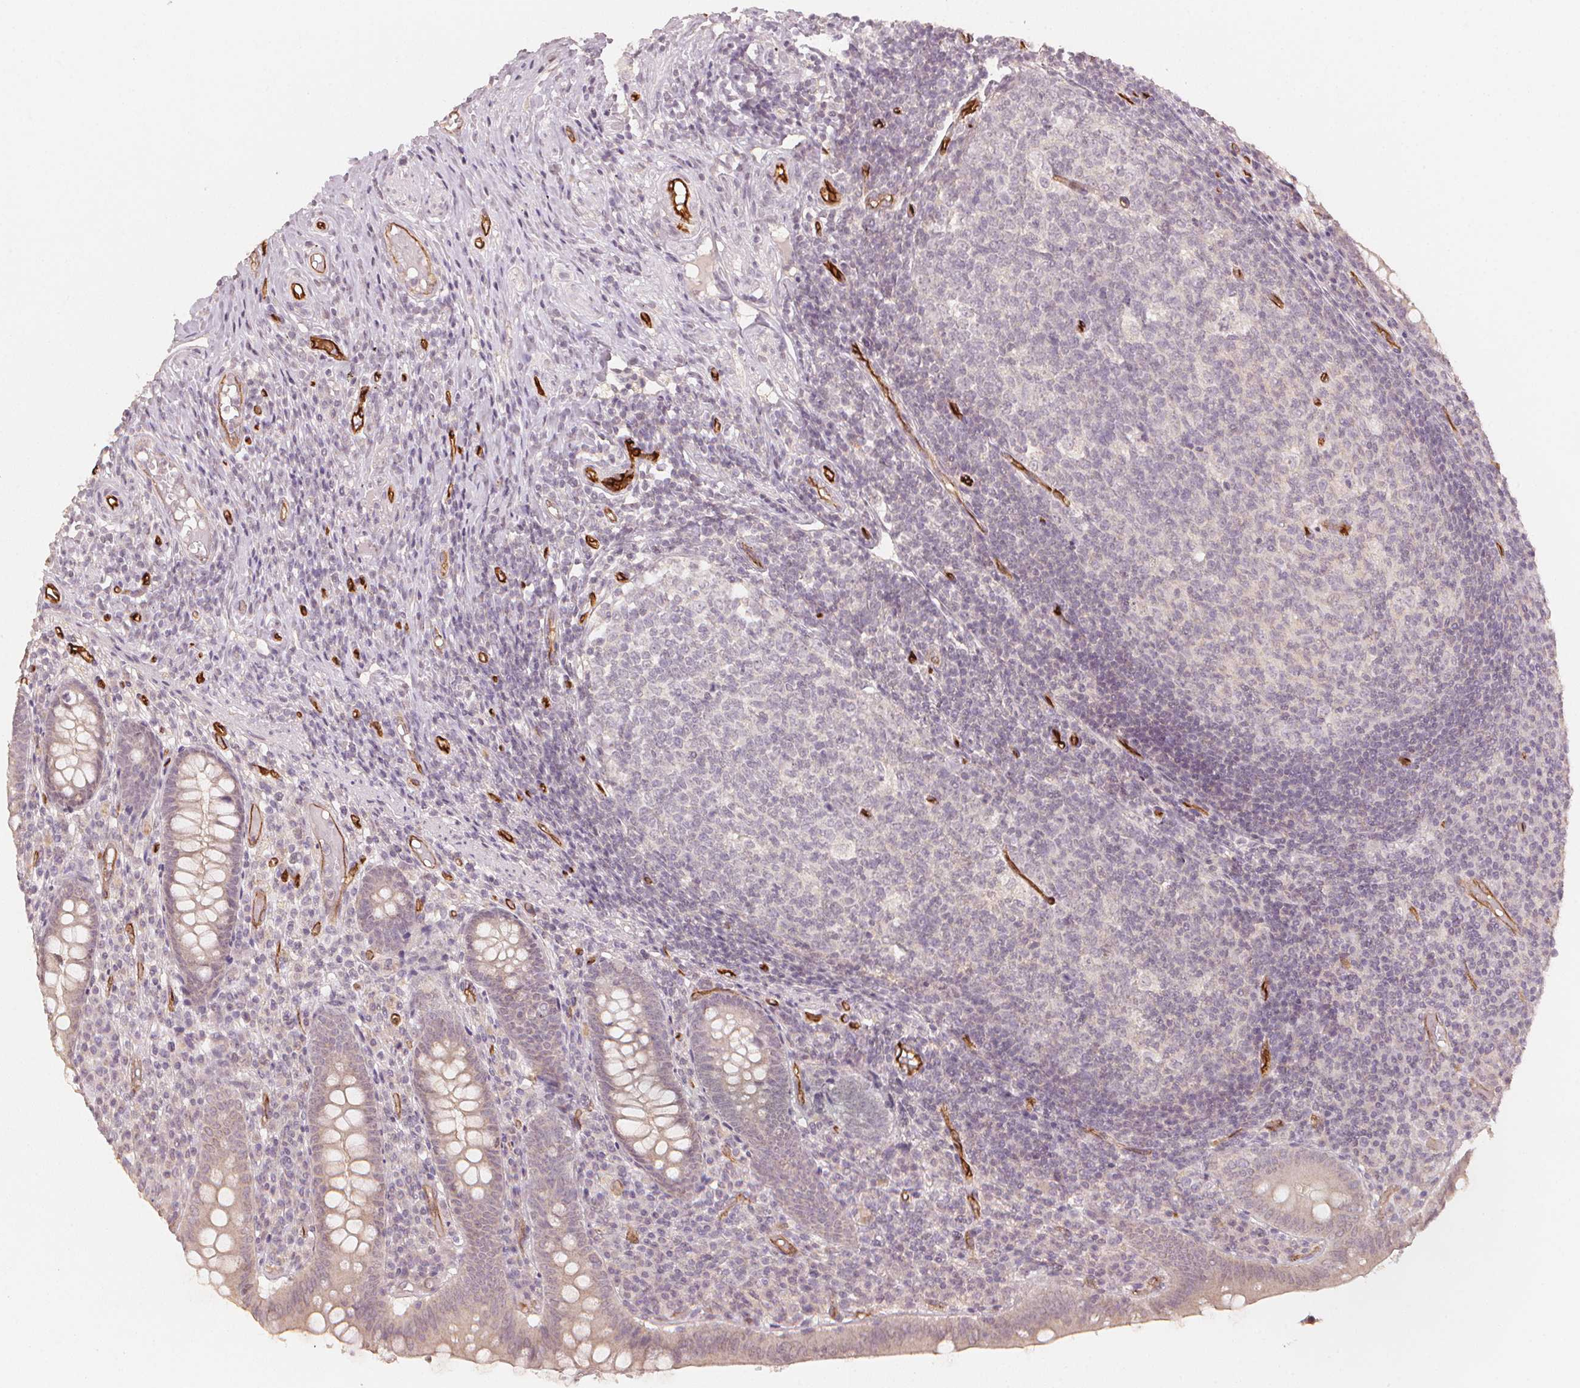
{"staining": {"intensity": "weak", "quantity": "<25%", "location": "cytoplasmic/membranous"}, "tissue": "appendix", "cell_type": "Glandular cells", "image_type": "normal", "snomed": [{"axis": "morphology", "description": "Normal tissue, NOS"}, {"axis": "topography", "description": "Appendix"}], "caption": "Immunohistochemistry of normal appendix displays no staining in glandular cells.", "gene": "CIB1", "patient": {"sex": "male", "age": 18}}